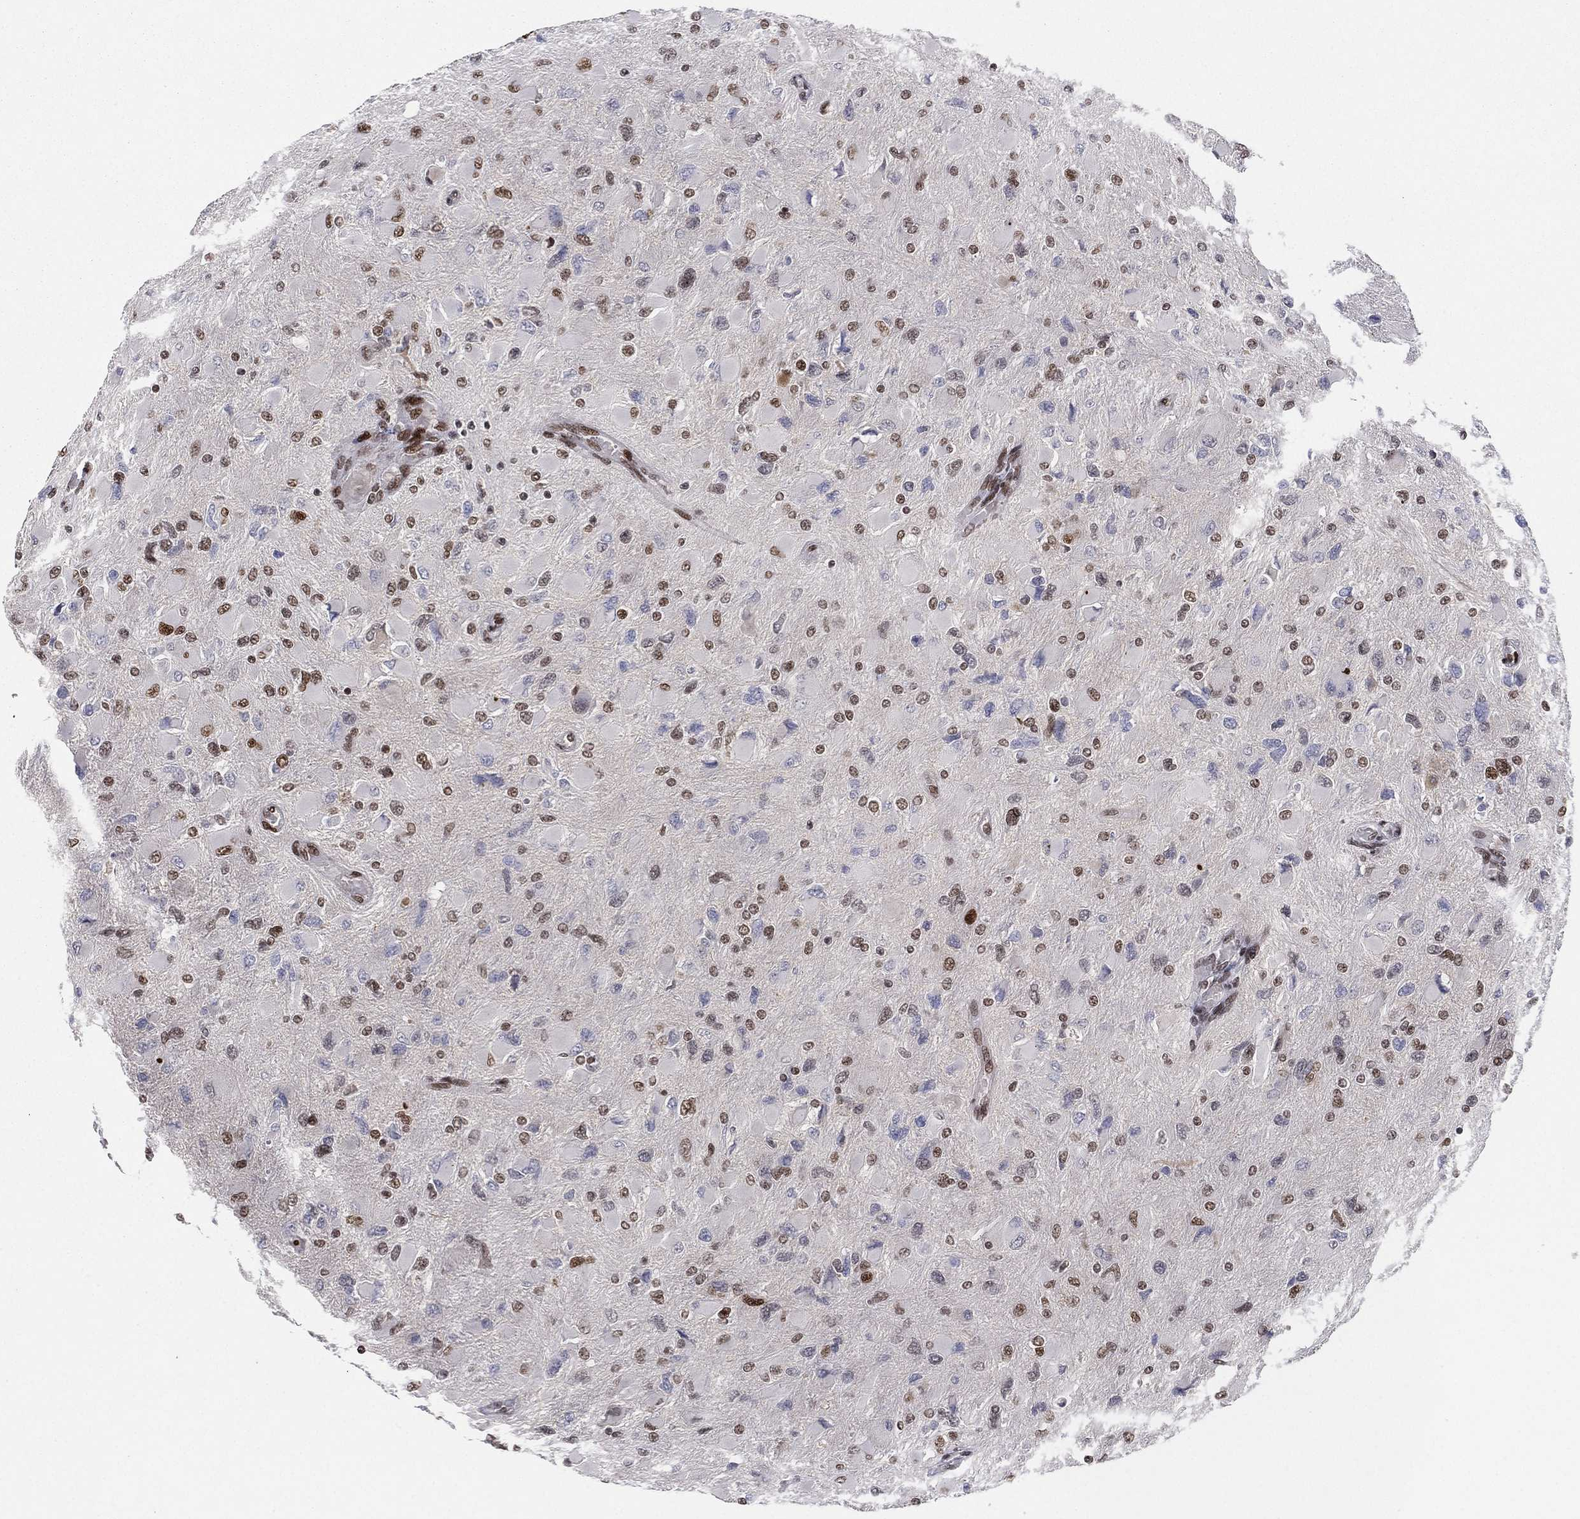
{"staining": {"intensity": "strong", "quantity": ">75%", "location": "nuclear"}, "tissue": "glioma", "cell_type": "Tumor cells", "image_type": "cancer", "snomed": [{"axis": "morphology", "description": "Glioma, malignant, High grade"}, {"axis": "topography", "description": "Cerebral cortex"}], "caption": "Tumor cells exhibit strong nuclear positivity in about >75% of cells in glioma.", "gene": "RTF1", "patient": {"sex": "female", "age": 36}}